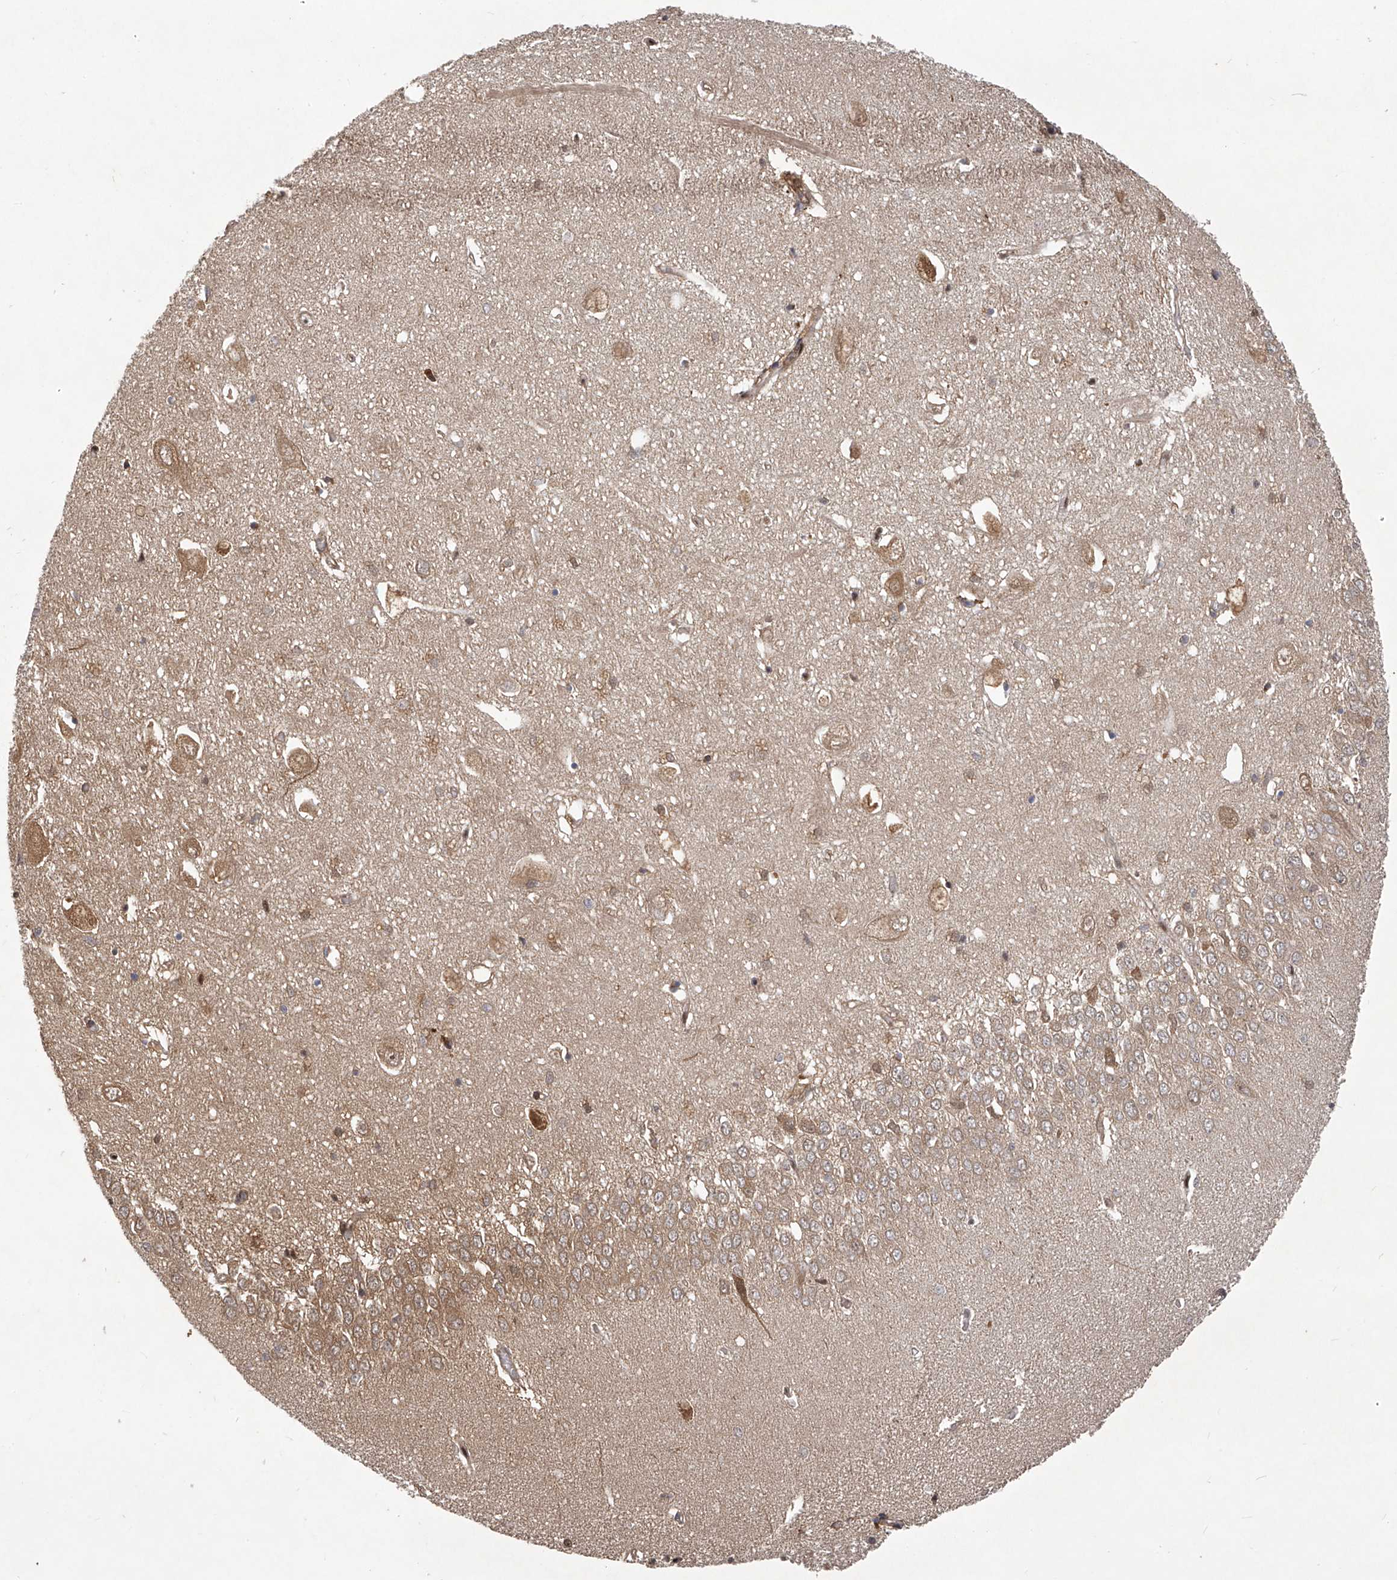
{"staining": {"intensity": "weak", "quantity": "<25%", "location": "cytoplasmic/membranous"}, "tissue": "hippocampus", "cell_type": "Glial cells", "image_type": "normal", "snomed": [{"axis": "morphology", "description": "Normal tissue, NOS"}, {"axis": "topography", "description": "Hippocampus"}], "caption": "High magnification brightfield microscopy of unremarkable hippocampus stained with DAB (brown) and counterstained with hematoxylin (blue): glial cells show no significant expression. (Stains: DAB IHC with hematoxylin counter stain, Microscopy: brightfield microscopy at high magnification).", "gene": "PSMB1", "patient": {"sex": "female", "age": 64}}